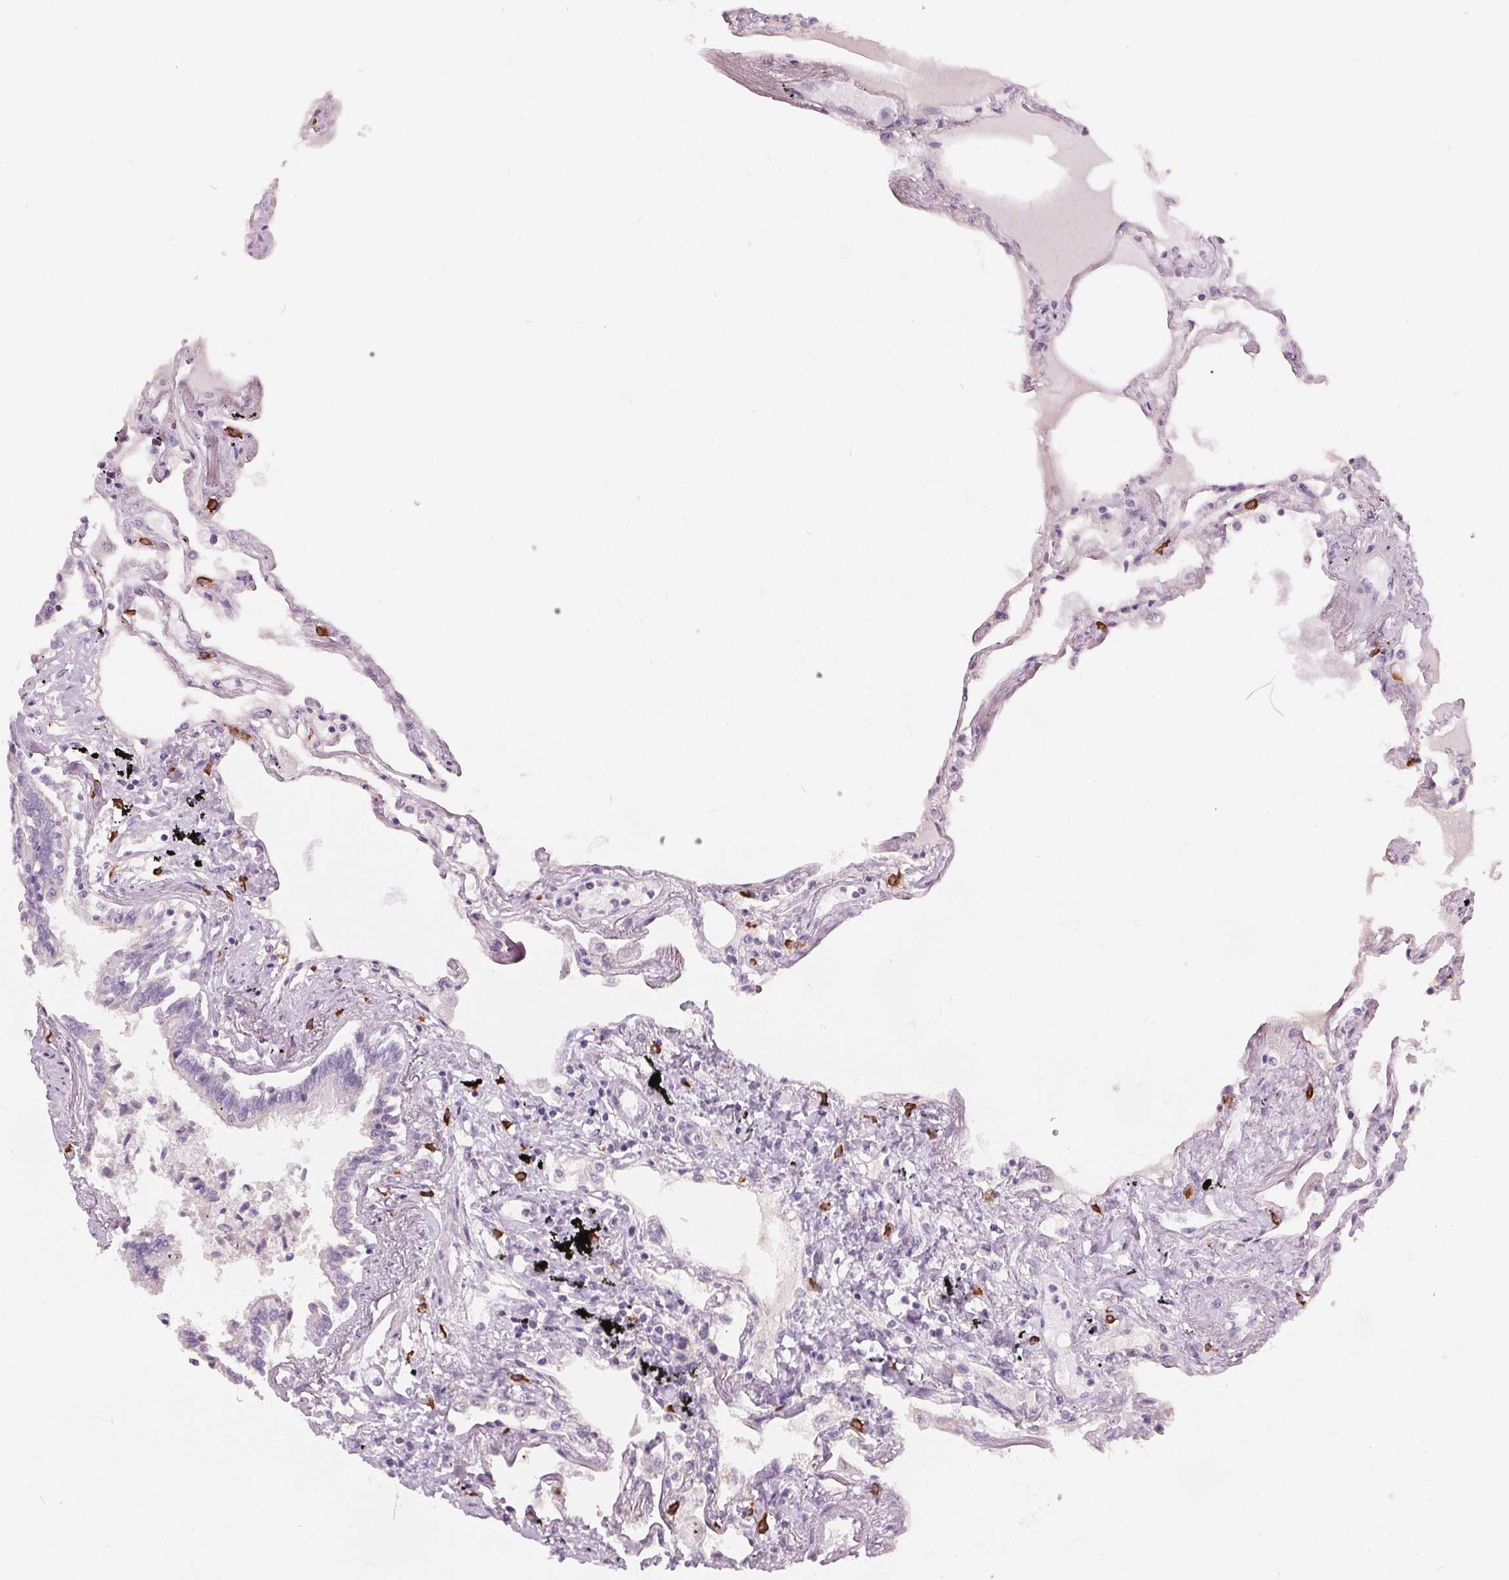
{"staining": {"intensity": "weak", "quantity": "<25%", "location": "cytoplasmic/membranous"}, "tissue": "lung", "cell_type": "Alveolar cells", "image_type": "normal", "snomed": [{"axis": "morphology", "description": "Normal tissue, NOS"}, {"axis": "morphology", "description": "Adenocarcinoma, NOS"}, {"axis": "topography", "description": "Cartilage tissue"}, {"axis": "topography", "description": "Lung"}], "caption": "This micrograph is of normal lung stained with immunohistochemistry to label a protein in brown with the nuclei are counter-stained blue. There is no expression in alveolar cells. (Stains: DAB (3,3'-diaminobenzidine) IHC with hematoxylin counter stain, Microscopy: brightfield microscopy at high magnification).", "gene": "SIGLEC6", "patient": {"sex": "female", "age": 67}}